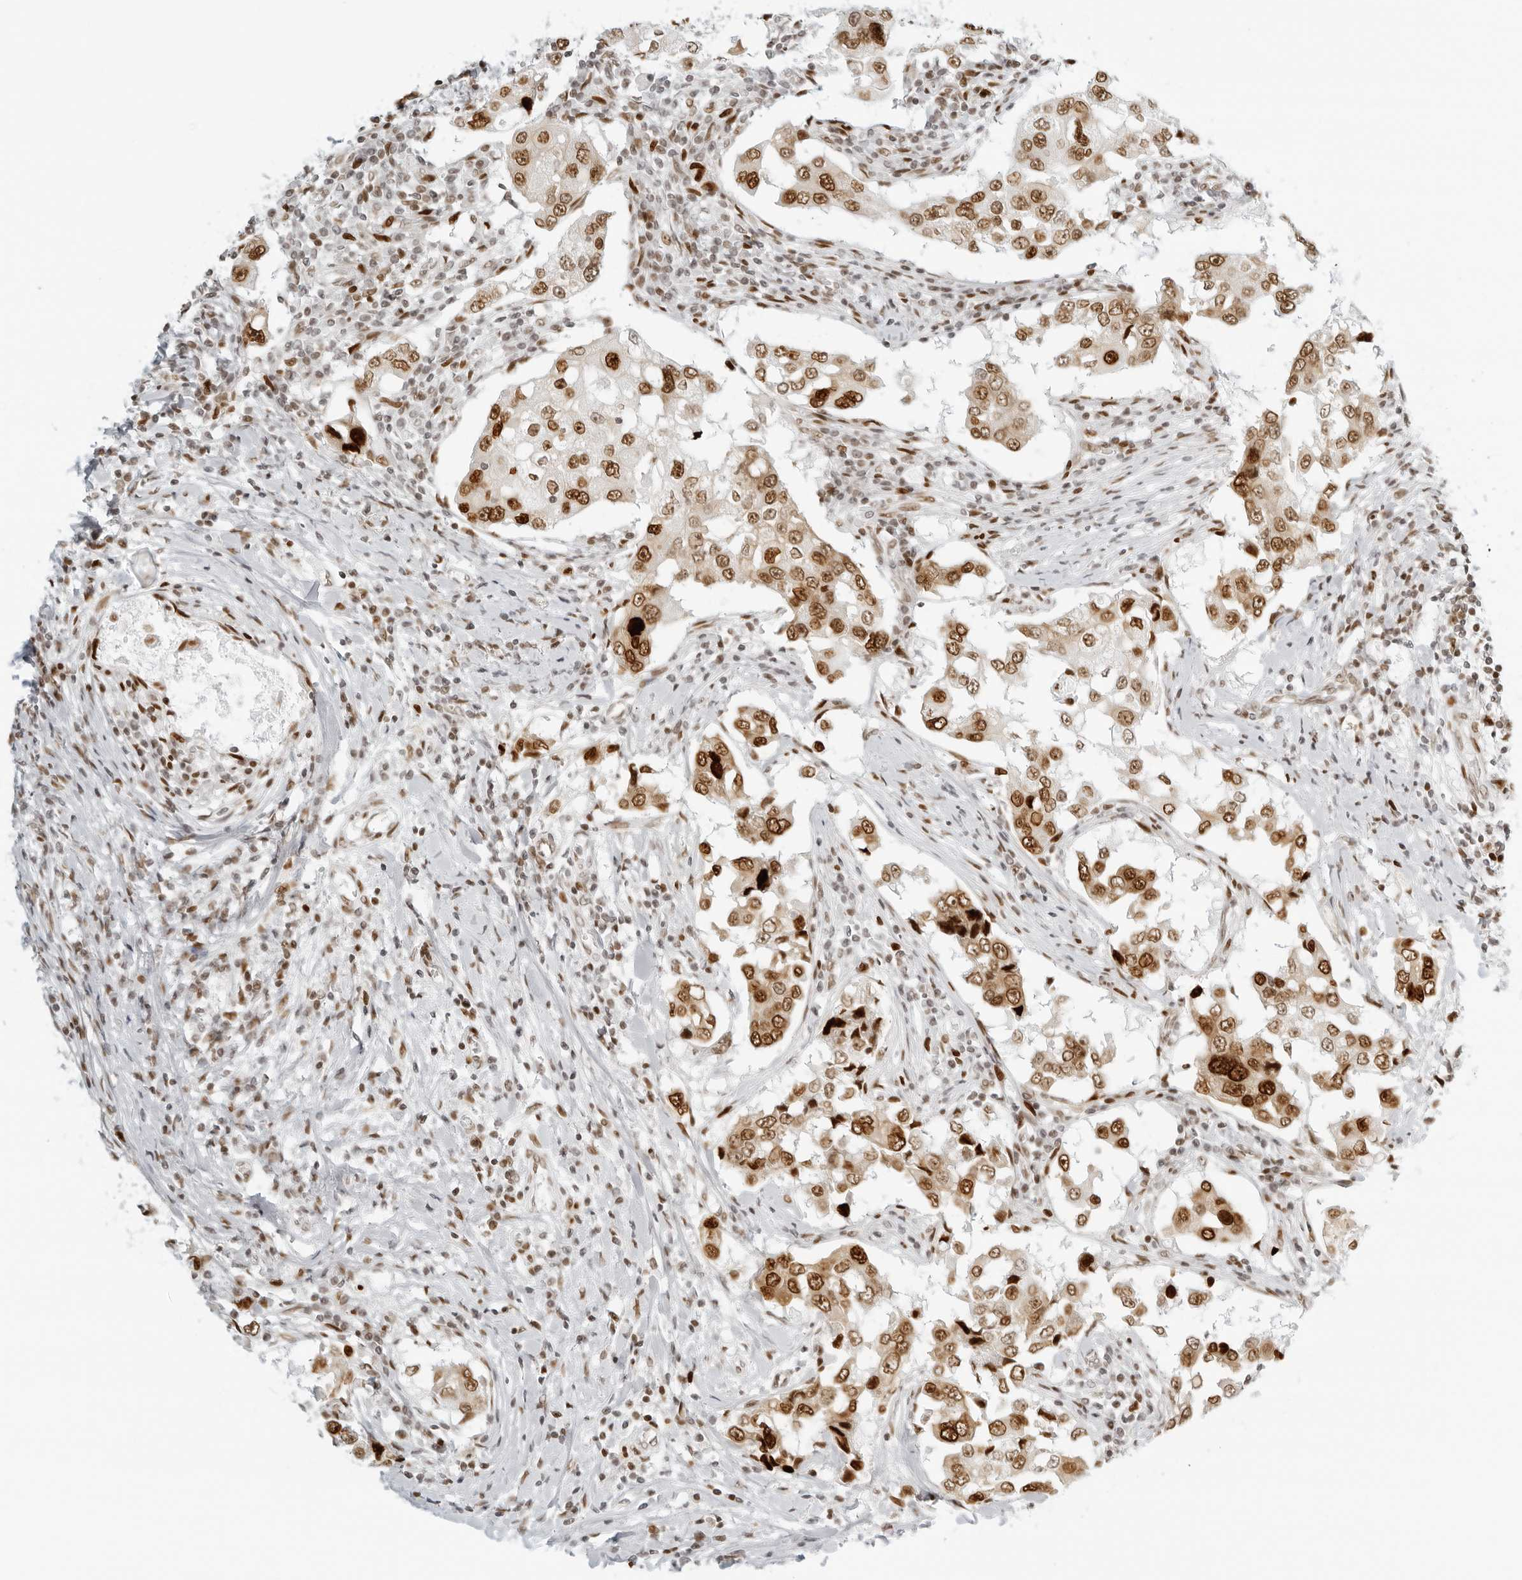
{"staining": {"intensity": "strong", "quantity": ">75%", "location": "nuclear"}, "tissue": "breast cancer", "cell_type": "Tumor cells", "image_type": "cancer", "snomed": [{"axis": "morphology", "description": "Duct carcinoma"}, {"axis": "topography", "description": "Breast"}], "caption": "The image shows immunohistochemical staining of breast cancer. There is strong nuclear positivity is identified in approximately >75% of tumor cells. The staining is performed using DAB brown chromogen to label protein expression. The nuclei are counter-stained blue using hematoxylin.", "gene": "RCC1", "patient": {"sex": "female", "age": 27}}